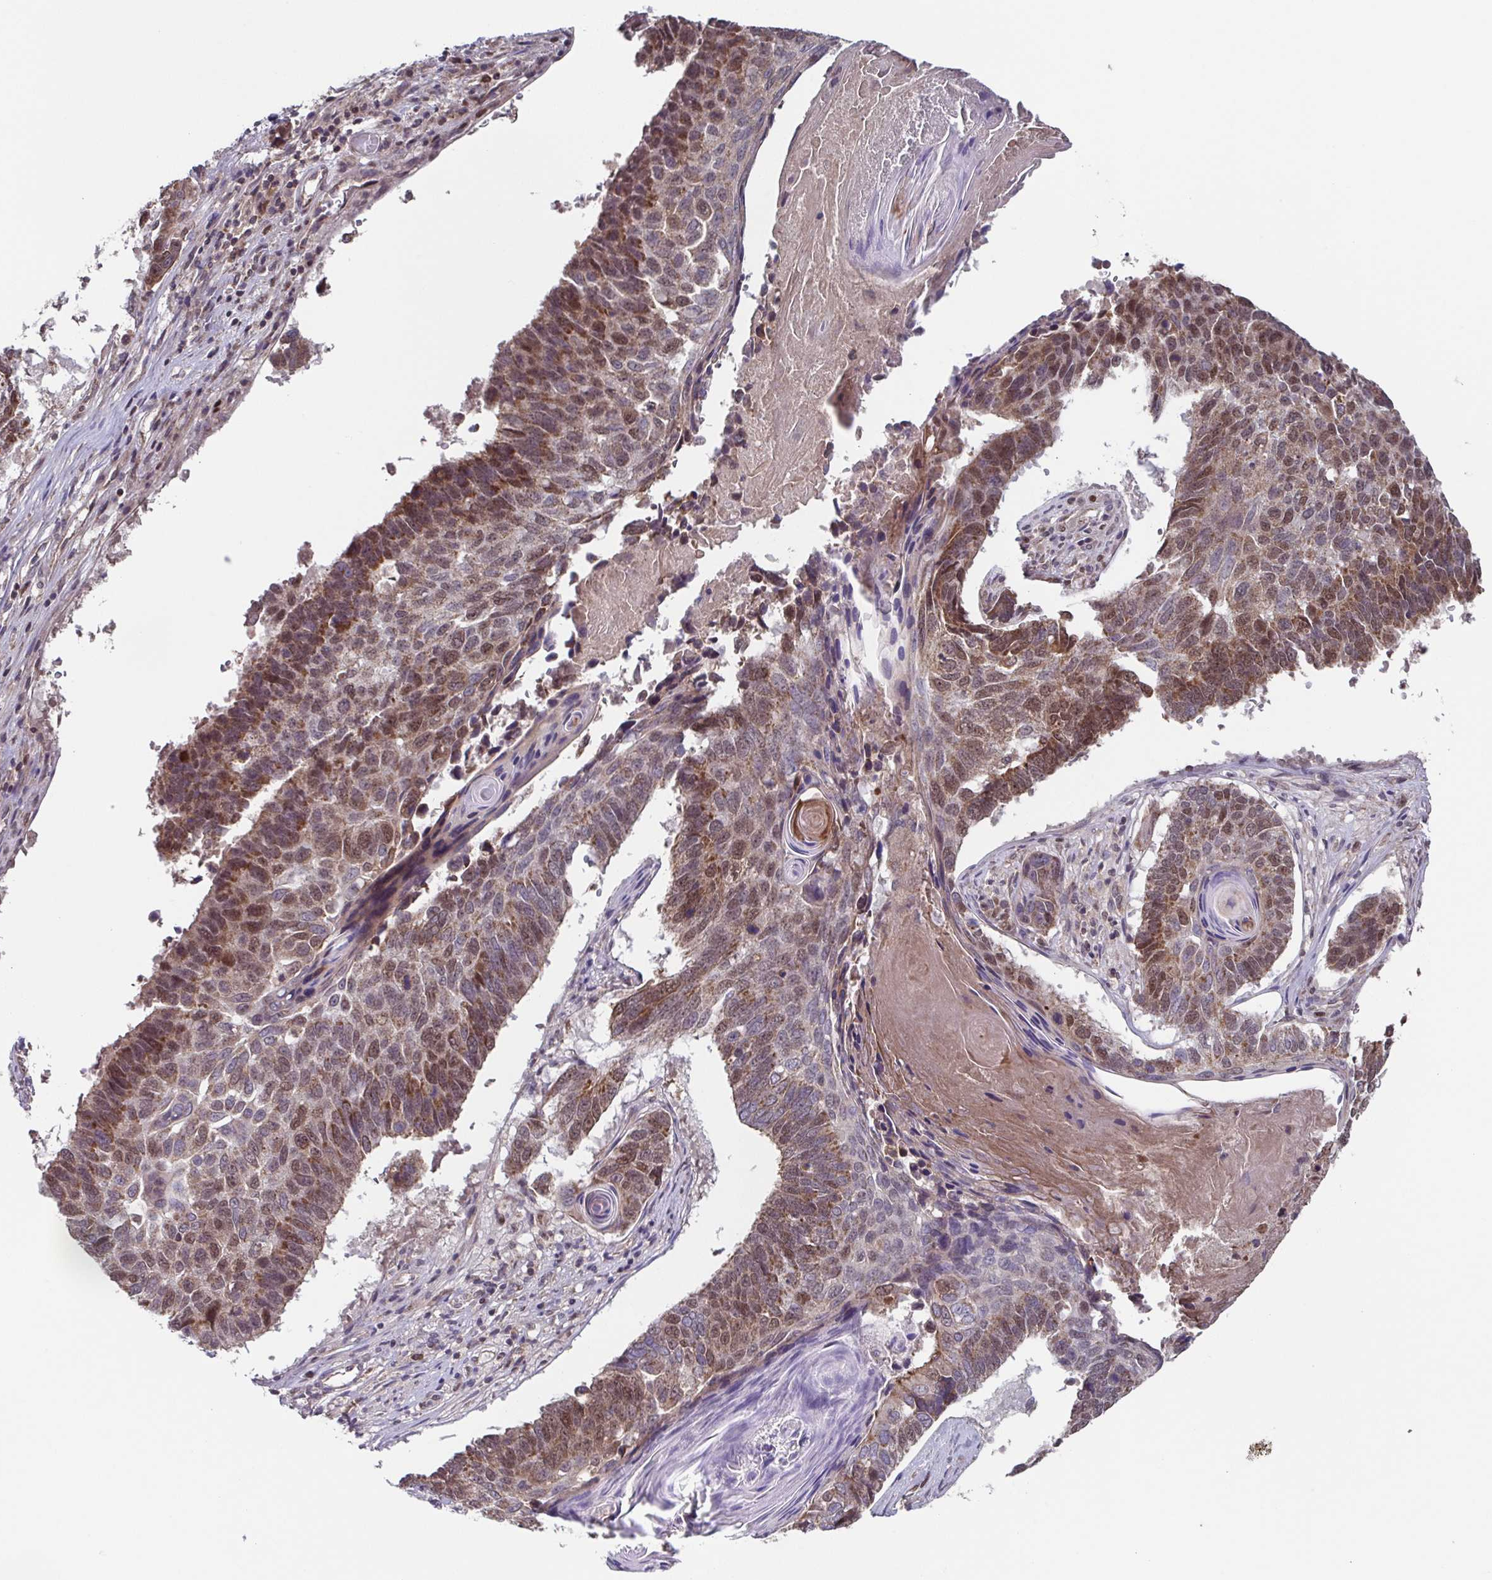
{"staining": {"intensity": "moderate", "quantity": ">75%", "location": "cytoplasmic/membranous,nuclear"}, "tissue": "lung cancer", "cell_type": "Tumor cells", "image_type": "cancer", "snomed": [{"axis": "morphology", "description": "Squamous cell carcinoma, NOS"}, {"axis": "topography", "description": "Lung"}], "caption": "Human lung cancer stained with a brown dye reveals moderate cytoplasmic/membranous and nuclear positive staining in approximately >75% of tumor cells.", "gene": "TTC19", "patient": {"sex": "male", "age": 73}}